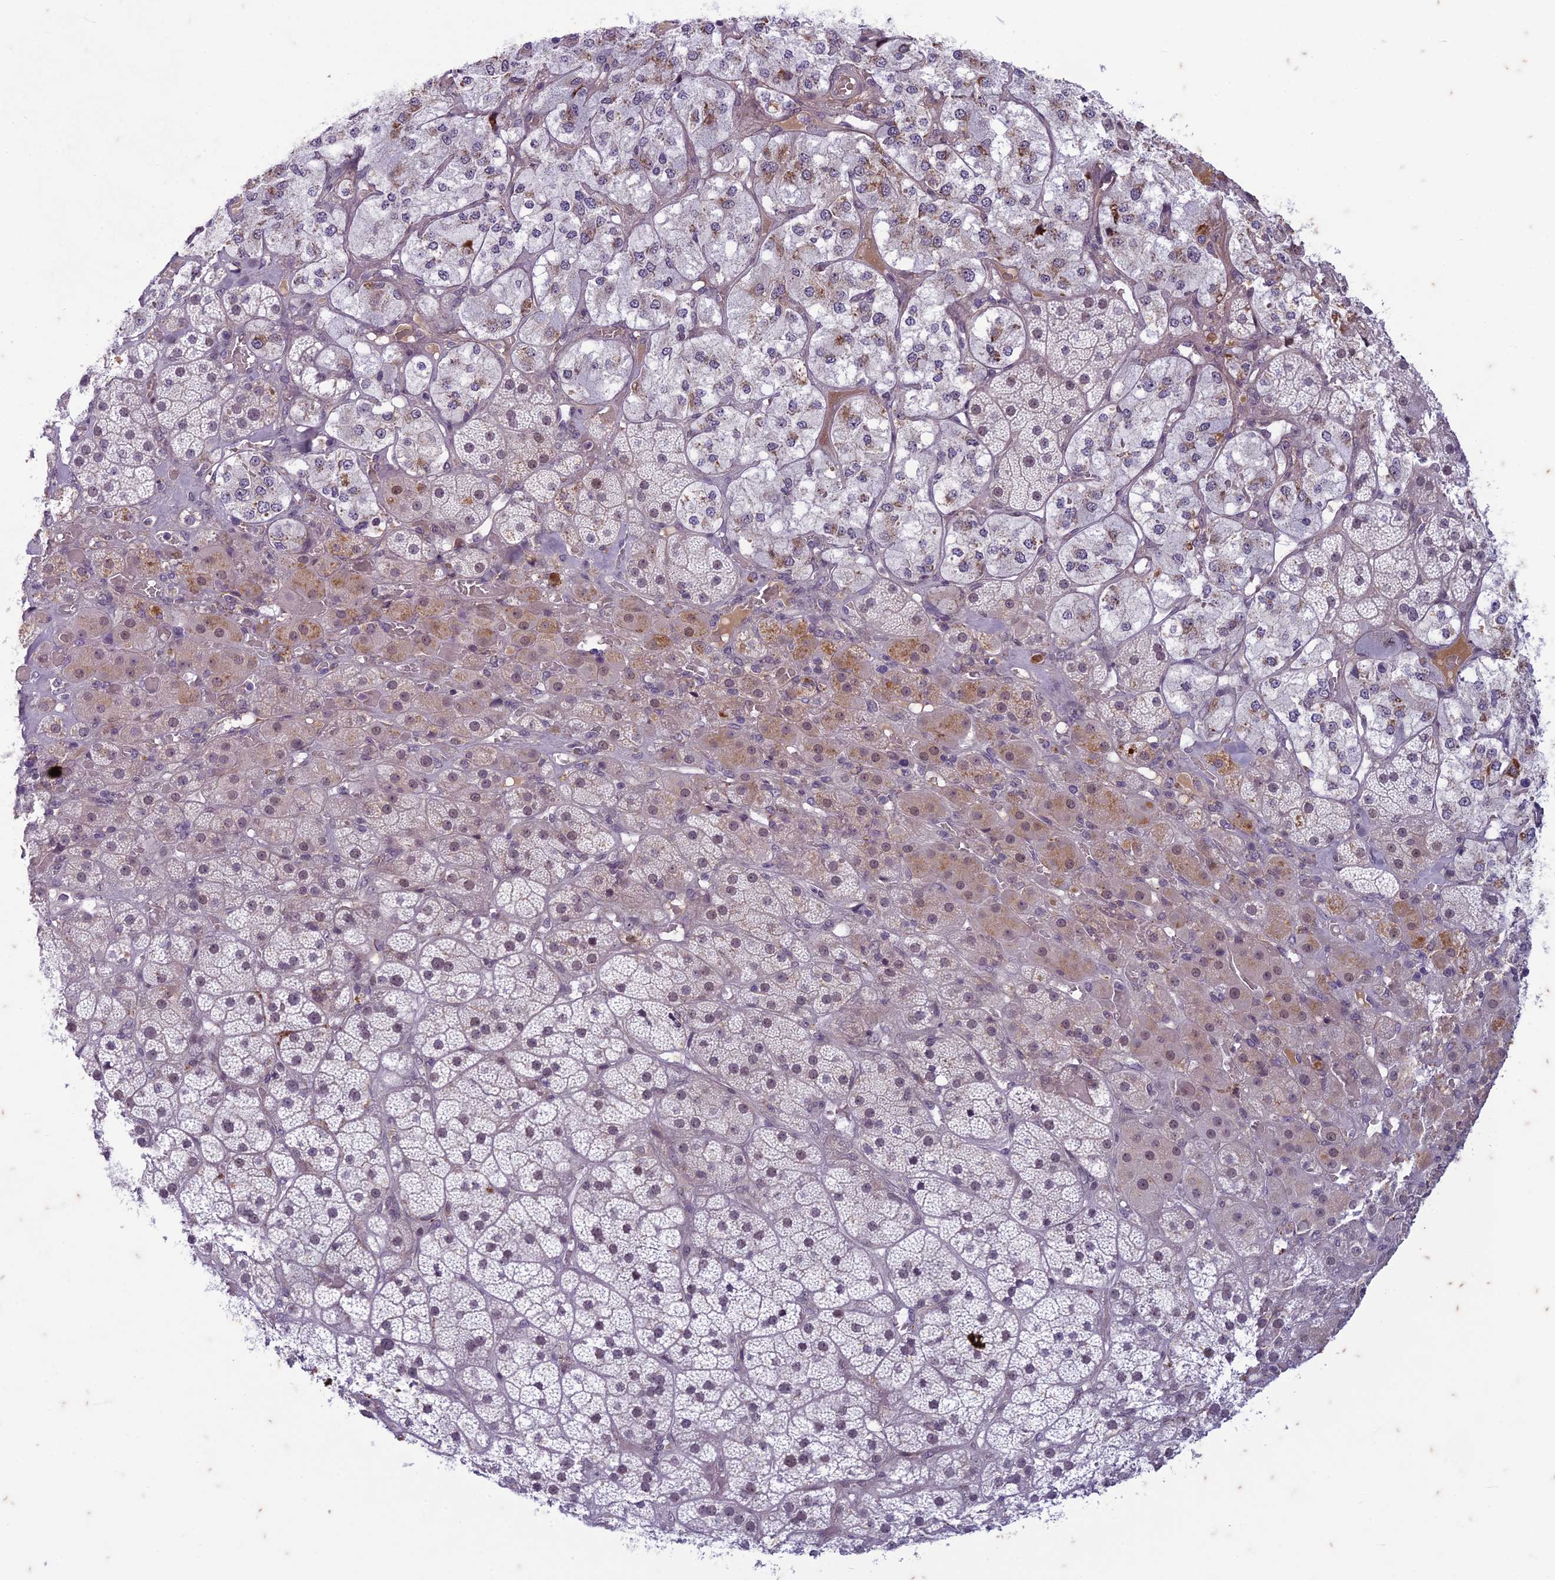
{"staining": {"intensity": "weak", "quantity": "25%-75%", "location": "cytoplasmic/membranous,nuclear"}, "tissue": "adrenal gland", "cell_type": "Glandular cells", "image_type": "normal", "snomed": [{"axis": "morphology", "description": "Normal tissue, NOS"}, {"axis": "topography", "description": "Adrenal gland"}], "caption": "The histopathology image demonstrates staining of unremarkable adrenal gland, revealing weak cytoplasmic/membranous,nuclear protein expression (brown color) within glandular cells.", "gene": "PABPN1L", "patient": {"sex": "male", "age": 57}}